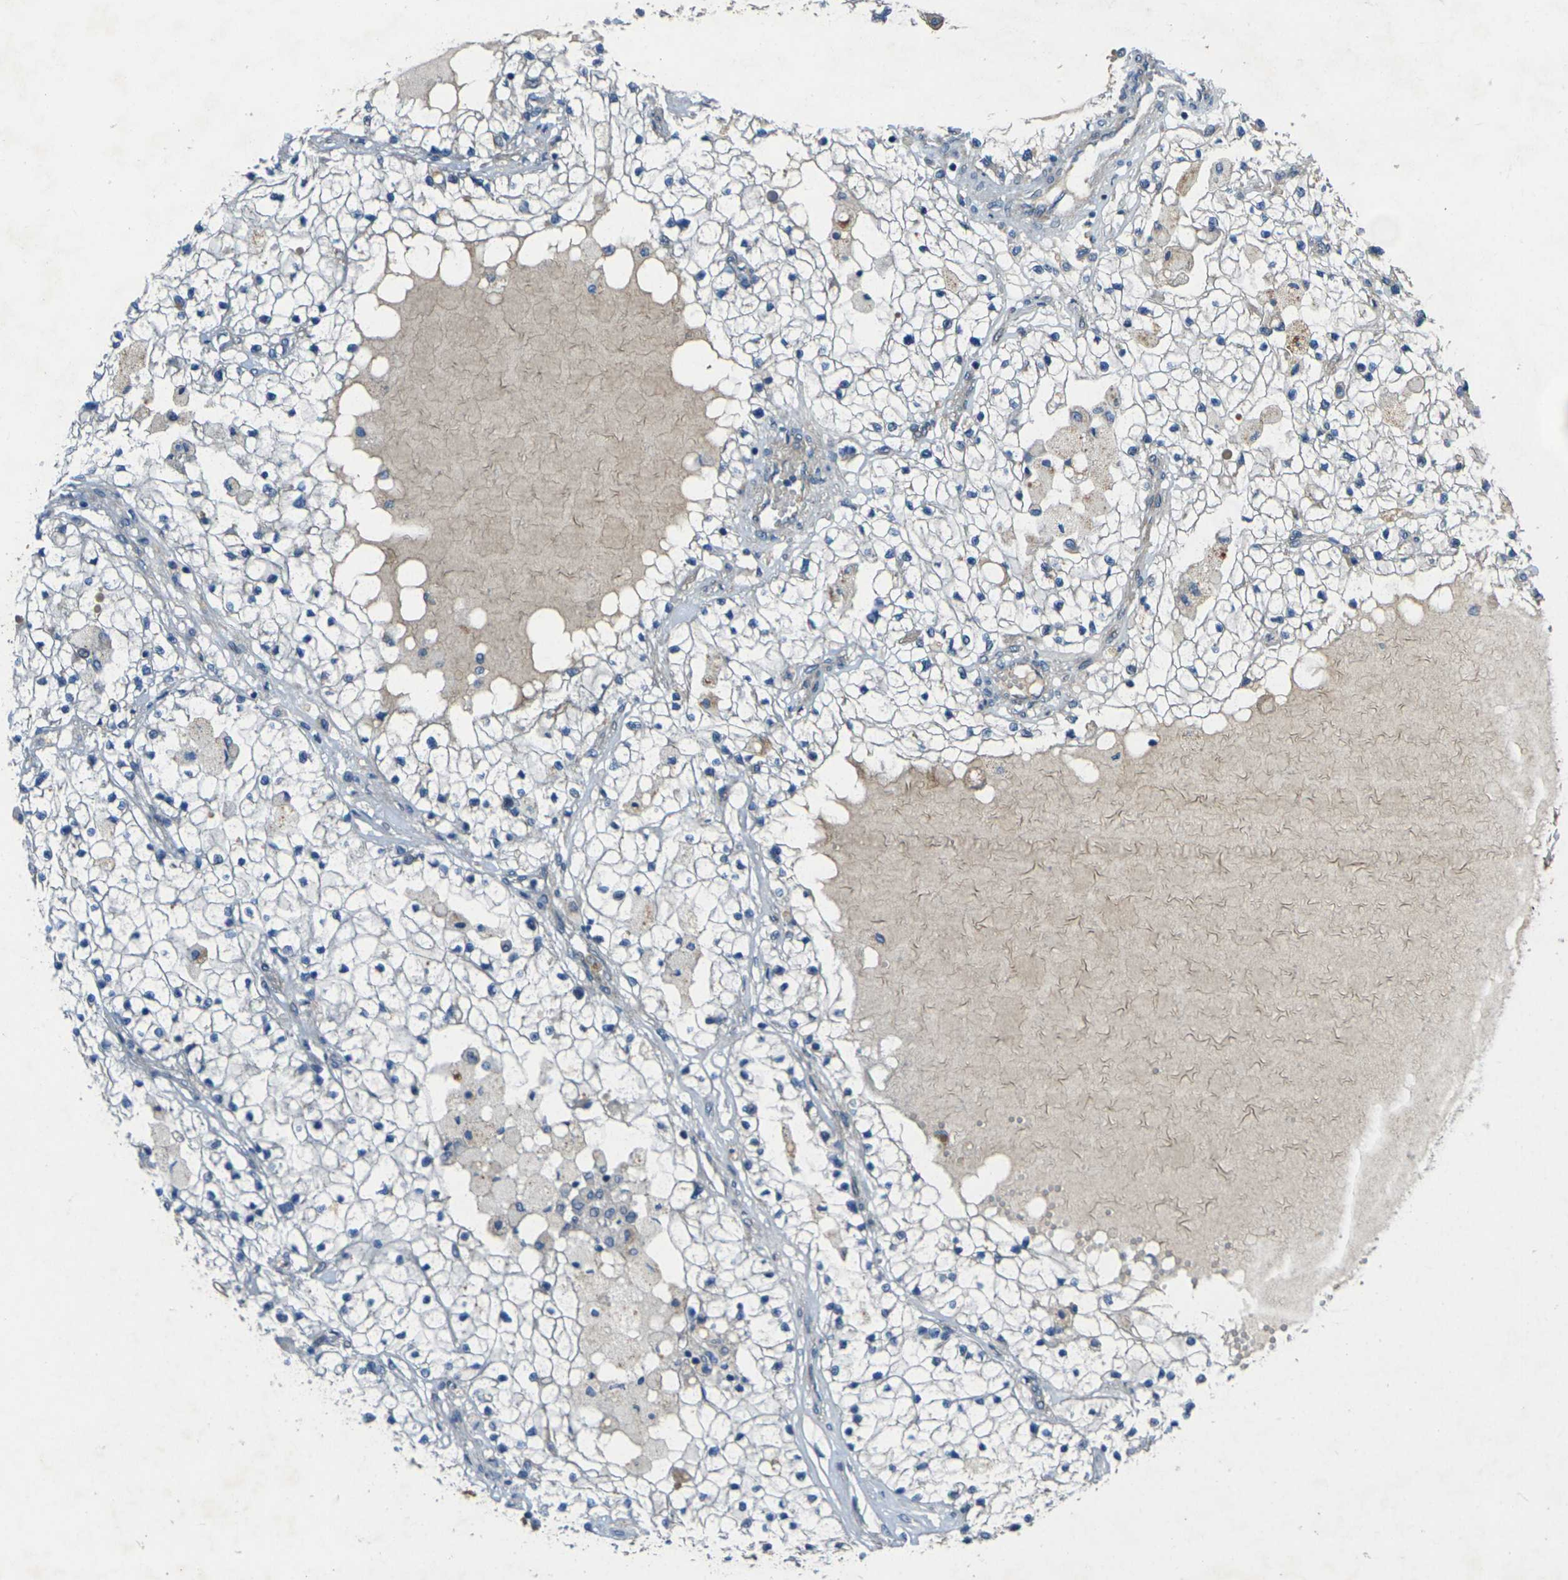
{"staining": {"intensity": "negative", "quantity": "none", "location": "none"}, "tissue": "renal cancer", "cell_type": "Tumor cells", "image_type": "cancer", "snomed": [{"axis": "morphology", "description": "Adenocarcinoma, NOS"}, {"axis": "topography", "description": "Kidney"}], "caption": "Protein analysis of renal cancer shows no significant staining in tumor cells.", "gene": "EDNRA", "patient": {"sex": "male", "age": 68}}